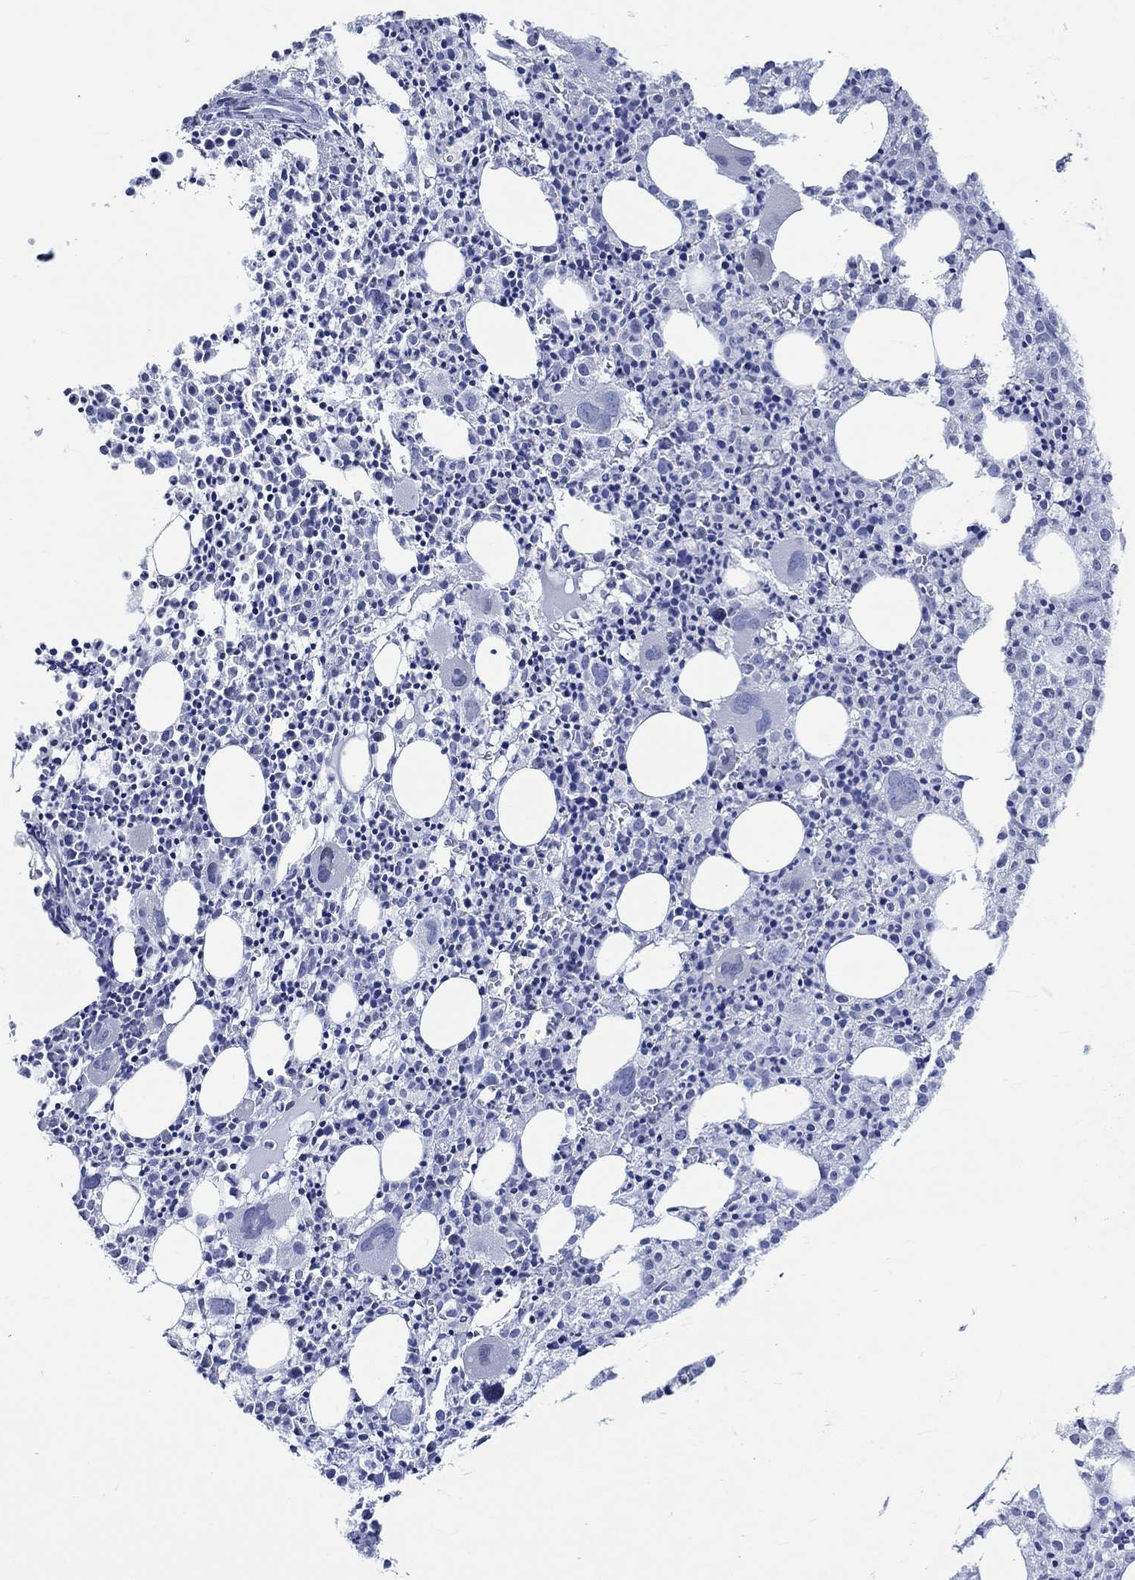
{"staining": {"intensity": "negative", "quantity": "none", "location": "none"}, "tissue": "bone marrow", "cell_type": "Hematopoietic cells", "image_type": "normal", "snomed": [{"axis": "morphology", "description": "Normal tissue, NOS"}, {"axis": "morphology", "description": "Inflammation, NOS"}, {"axis": "topography", "description": "Bone marrow"}], "caption": "Immunohistochemical staining of unremarkable bone marrow shows no significant positivity in hematopoietic cells. The staining was performed using DAB (3,3'-diaminobenzidine) to visualize the protein expression in brown, while the nuclei were stained in blue with hematoxylin (Magnification: 20x).", "gene": "C4orf47", "patient": {"sex": "male", "age": 3}}